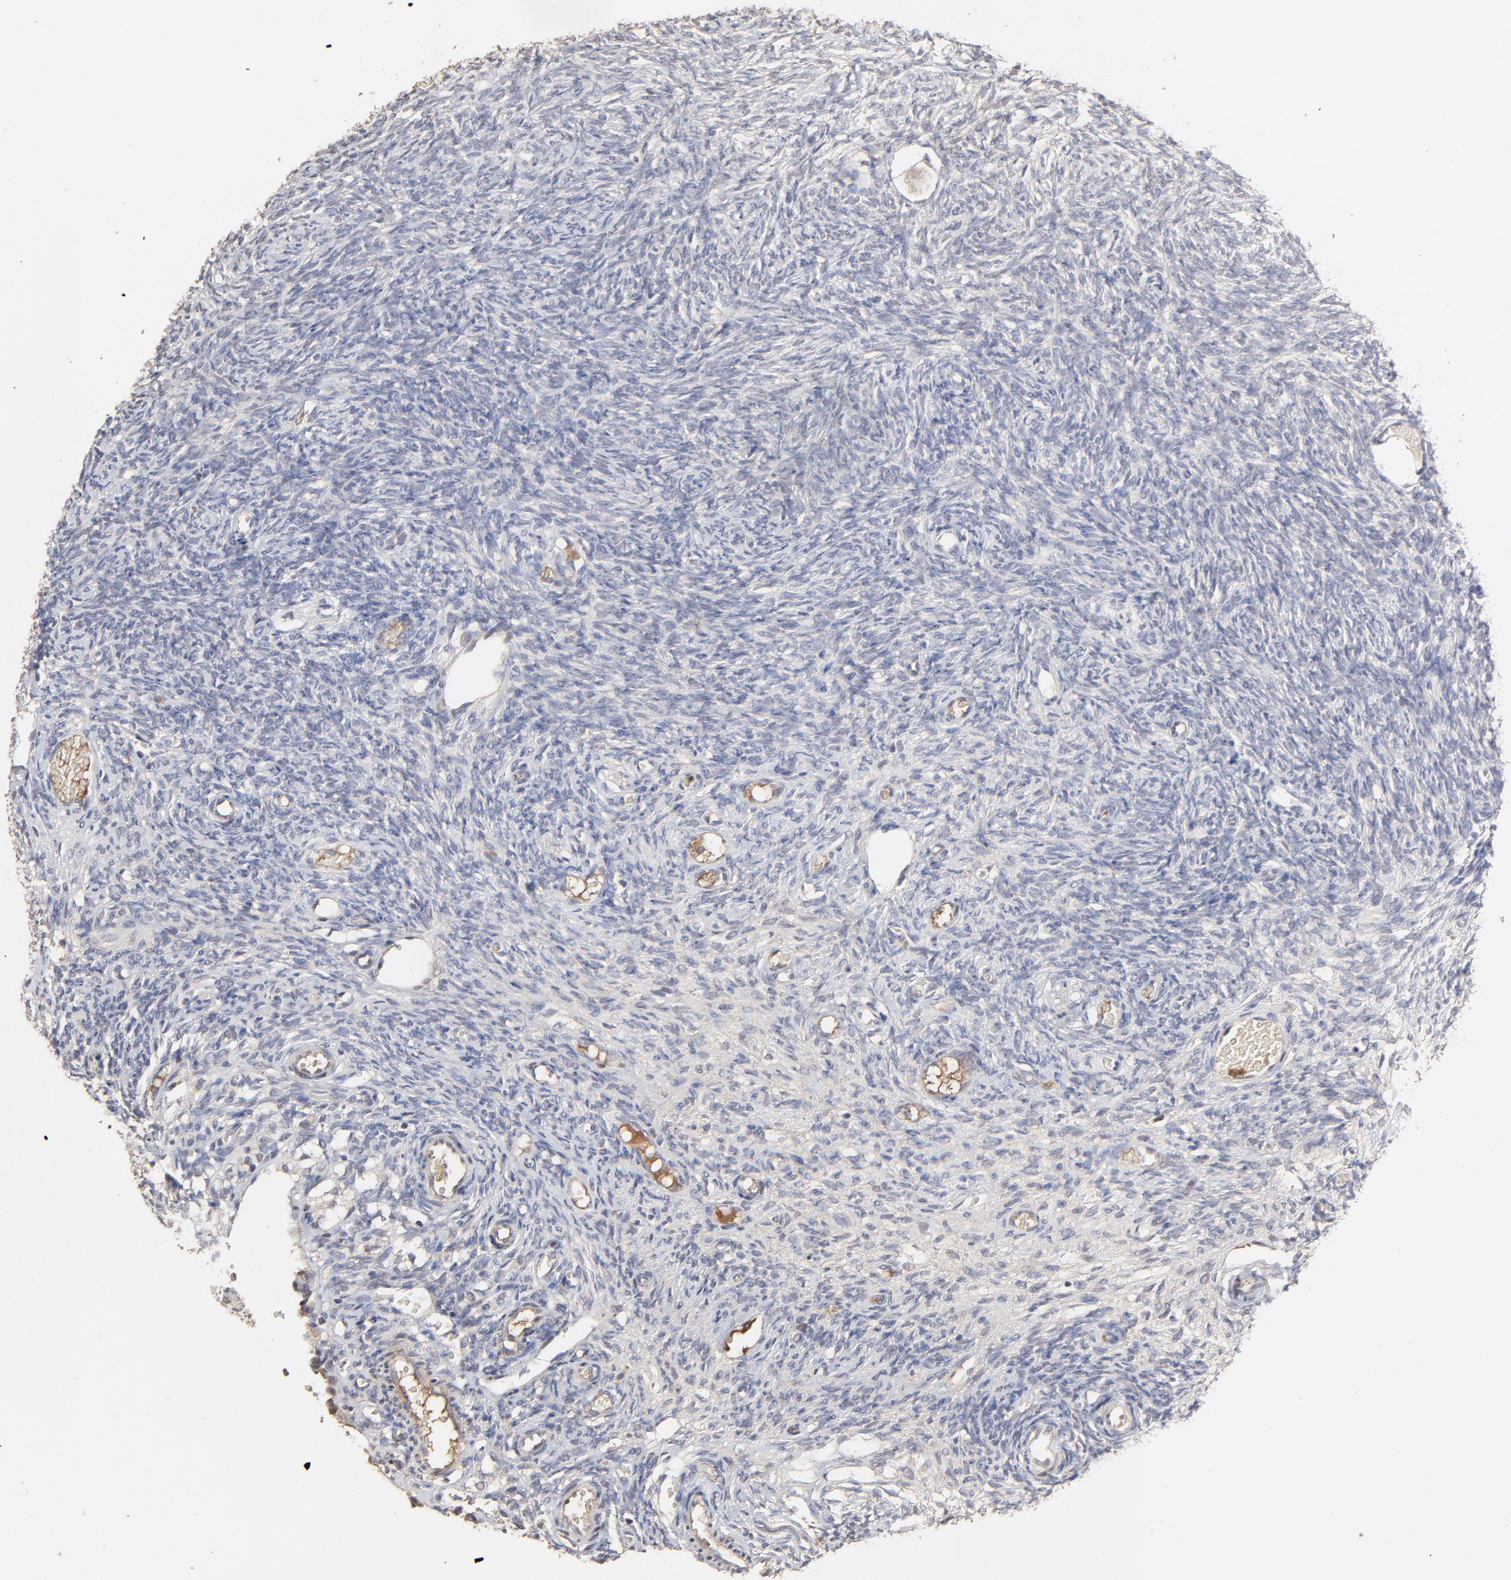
{"staining": {"intensity": "negative", "quantity": "none", "location": "none"}, "tissue": "ovary", "cell_type": "Follicle cells", "image_type": "normal", "snomed": [{"axis": "morphology", "description": "Normal tissue, NOS"}, {"axis": "topography", "description": "Ovary"}], "caption": "Photomicrograph shows no significant protein positivity in follicle cells of normal ovary. Nuclei are stained in blue.", "gene": "VPREB3", "patient": {"sex": "female", "age": 35}}